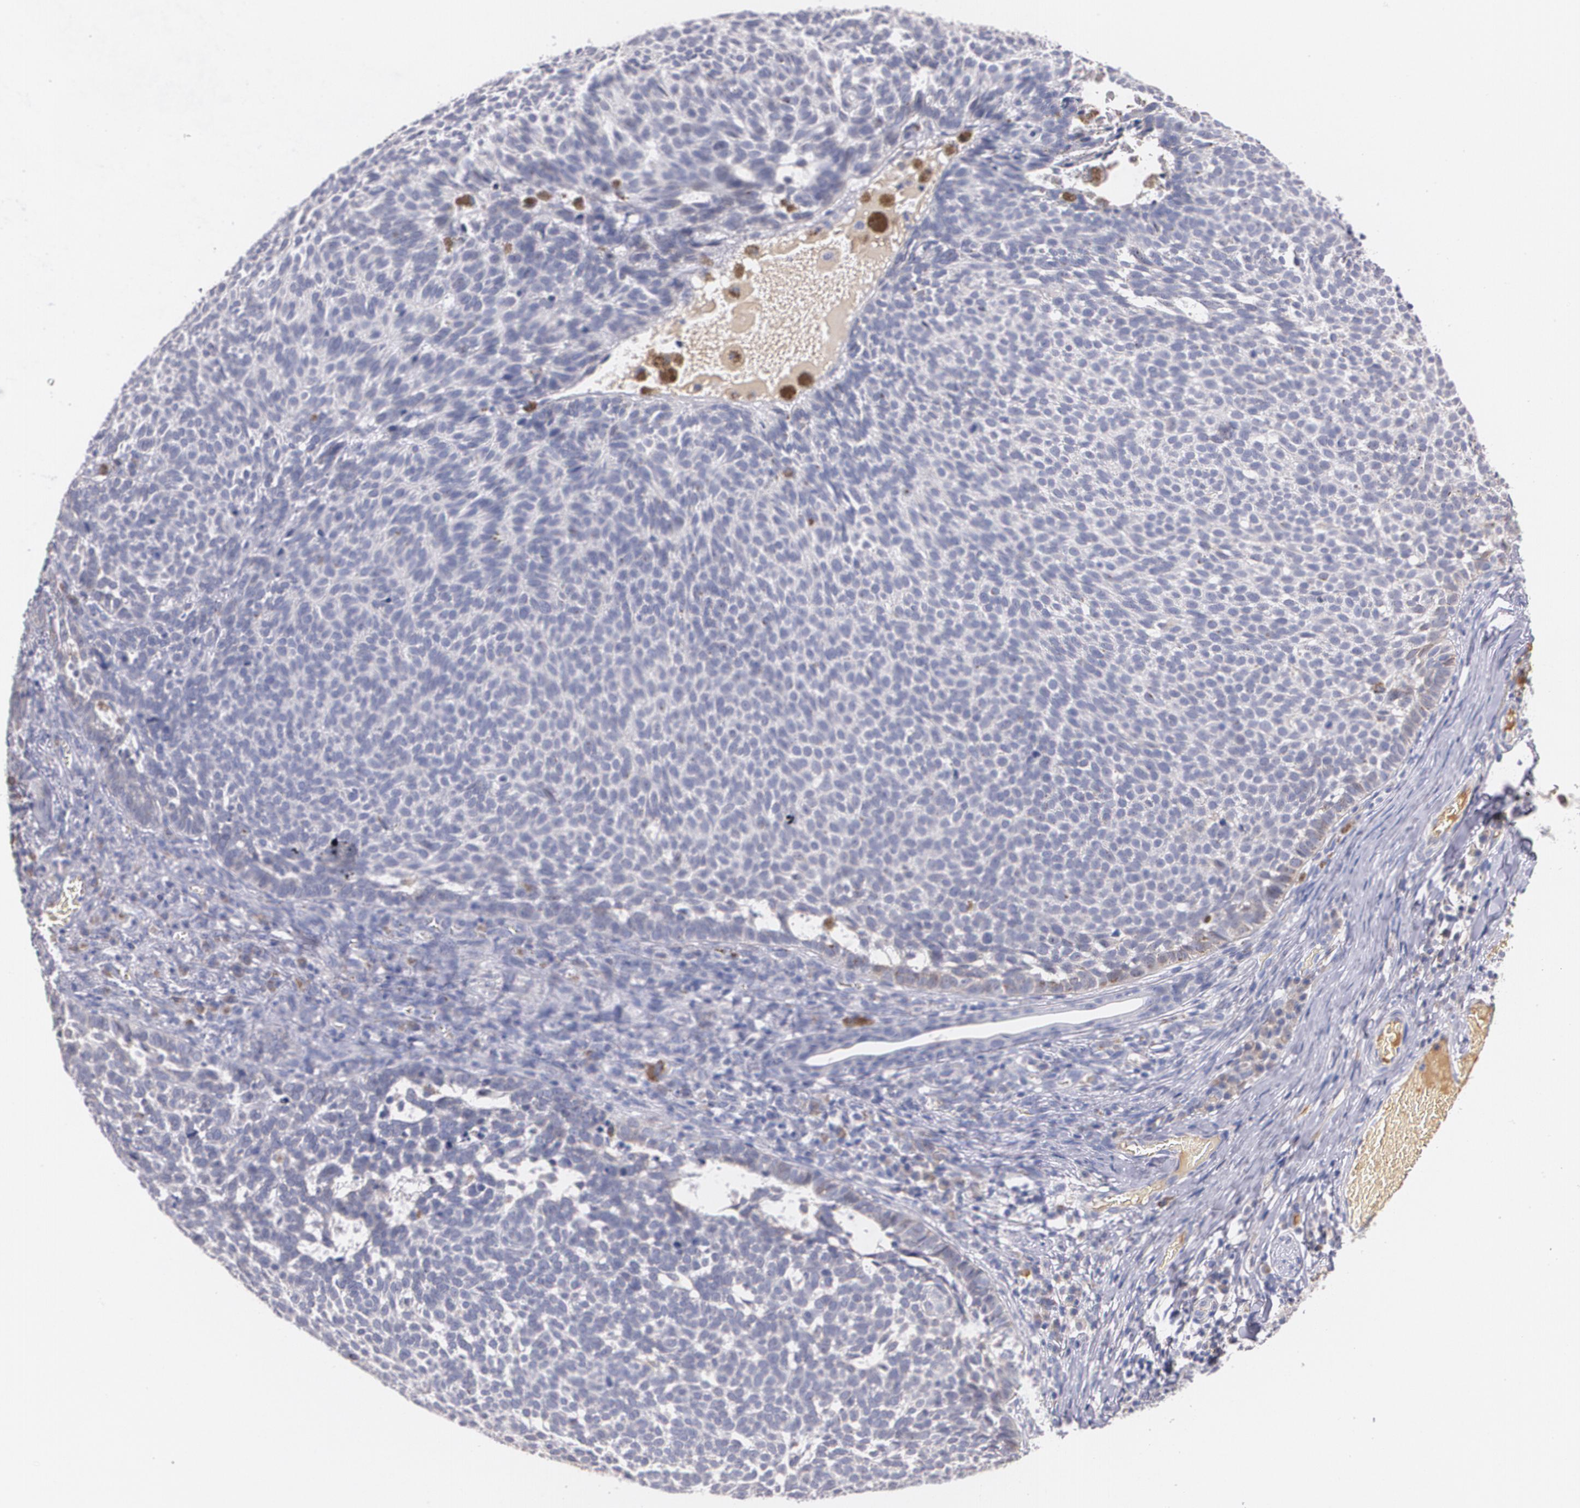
{"staining": {"intensity": "weak", "quantity": "<25%", "location": "cytoplasmic/membranous"}, "tissue": "skin cancer", "cell_type": "Tumor cells", "image_type": "cancer", "snomed": [{"axis": "morphology", "description": "Basal cell carcinoma"}, {"axis": "topography", "description": "Skin"}], "caption": "The micrograph reveals no staining of tumor cells in skin cancer (basal cell carcinoma).", "gene": "AMBP", "patient": {"sex": "male", "age": 63}}